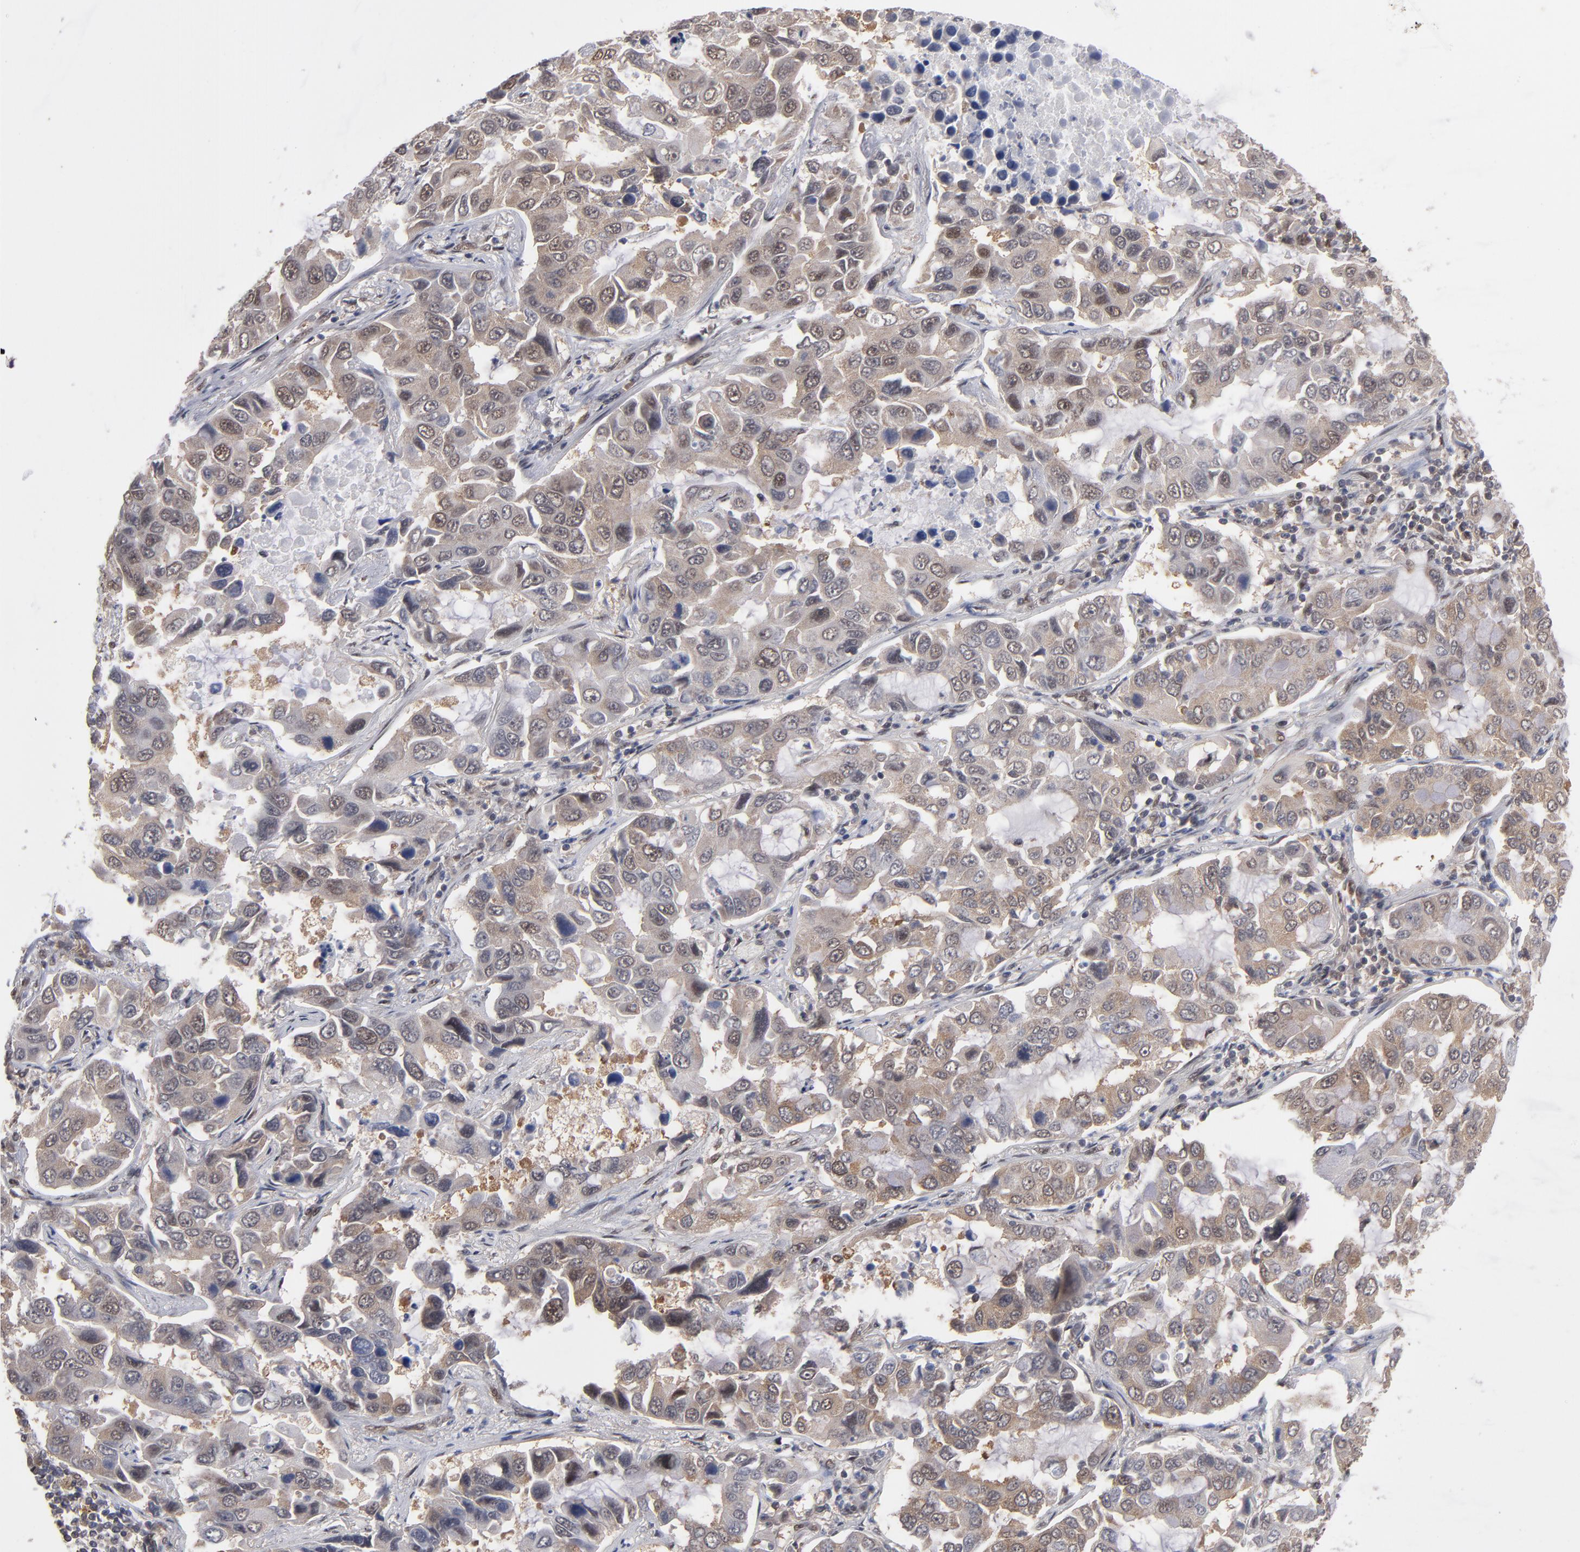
{"staining": {"intensity": "weak", "quantity": ">75%", "location": "cytoplasmic/membranous,nuclear"}, "tissue": "lung cancer", "cell_type": "Tumor cells", "image_type": "cancer", "snomed": [{"axis": "morphology", "description": "Adenocarcinoma, NOS"}, {"axis": "topography", "description": "Lung"}], "caption": "Lung adenocarcinoma was stained to show a protein in brown. There is low levels of weak cytoplasmic/membranous and nuclear expression in about >75% of tumor cells. (Brightfield microscopy of DAB IHC at high magnification).", "gene": "HUWE1", "patient": {"sex": "male", "age": 64}}